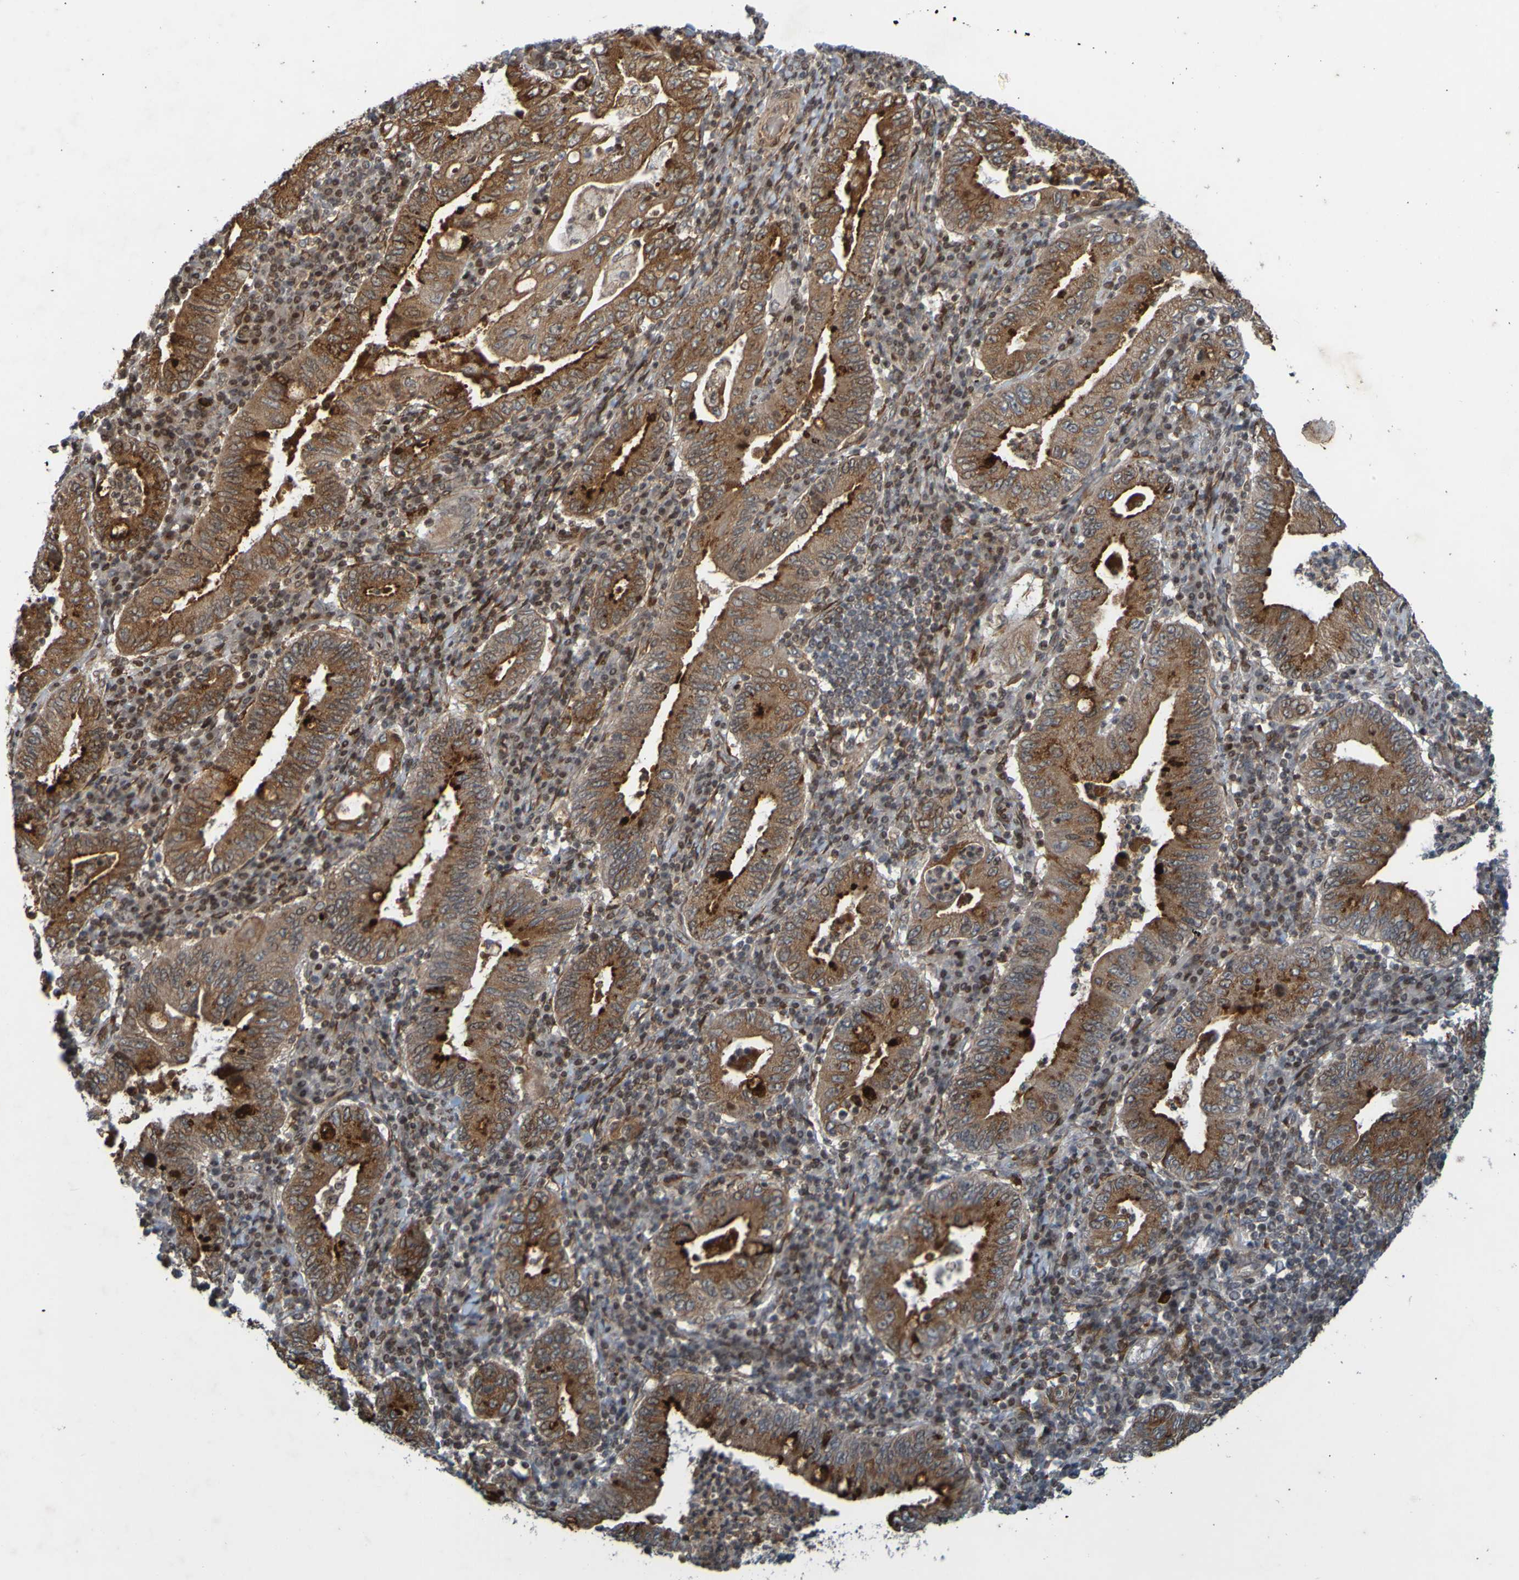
{"staining": {"intensity": "moderate", "quantity": ">75%", "location": "cytoplasmic/membranous"}, "tissue": "stomach cancer", "cell_type": "Tumor cells", "image_type": "cancer", "snomed": [{"axis": "morphology", "description": "Normal tissue, NOS"}, {"axis": "morphology", "description": "Adenocarcinoma, NOS"}, {"axis": "topography", "description": "Esophagus"}, {"axis": "topography", "description": "Stomach, upper"}, {"axis": "topography", "description": "Peripheral nerve tissue"}], "caption": "Protein expression analysis of human stomach cancer reveals moderate cytoplasmic/membranous staining in approximately >75% of tumor cells. (Stains: DAB (3,3'-diaminobenzidine) in brown, nuclei in blue, Microscopy: brightfield microscopy at high magnification).", "gene": "GUCY1A1", "patient": {"sex": "male", "age": 62}}